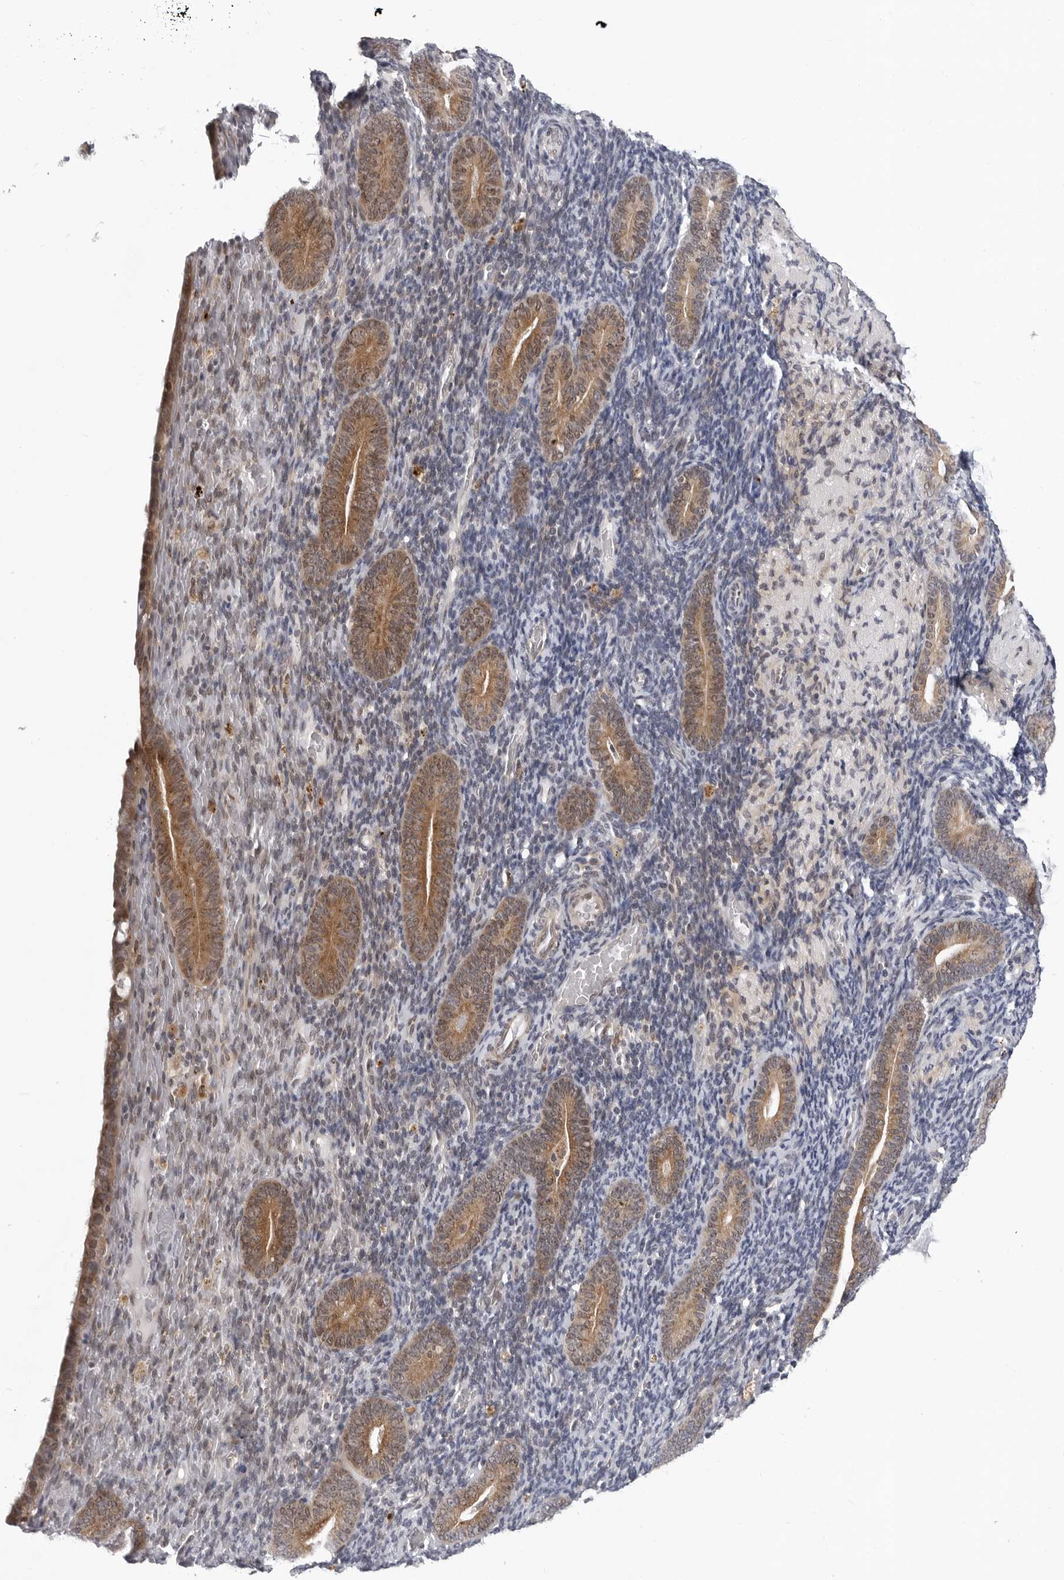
{"staining": {"intensity": "negative", "quantity": "none", "location": "none"}, "tissue": "endometrium", "cell_type": "Cells in endometrial stroma", "image_type": "normal", "snomed": [{"axis": "morphology", "description": "Normal tissue, NOS"}, {"axis": "topography", "description": "Endometrium"}], "caption": "High power microscopy micrograph of an immunohistochemistry histopathology image of unremarkable endometrium, revealing no significant positivity in cells in endometrial stroma. Brightfield microscopy of immunohistochemistry (IHC) stained with DAB (3,3'-diaminobenzidine) (brown) and hematoxylin (blue), captured at high magnification.", "gene": "KIAA1614", "patient": {"sex": "female", "age": 51}}